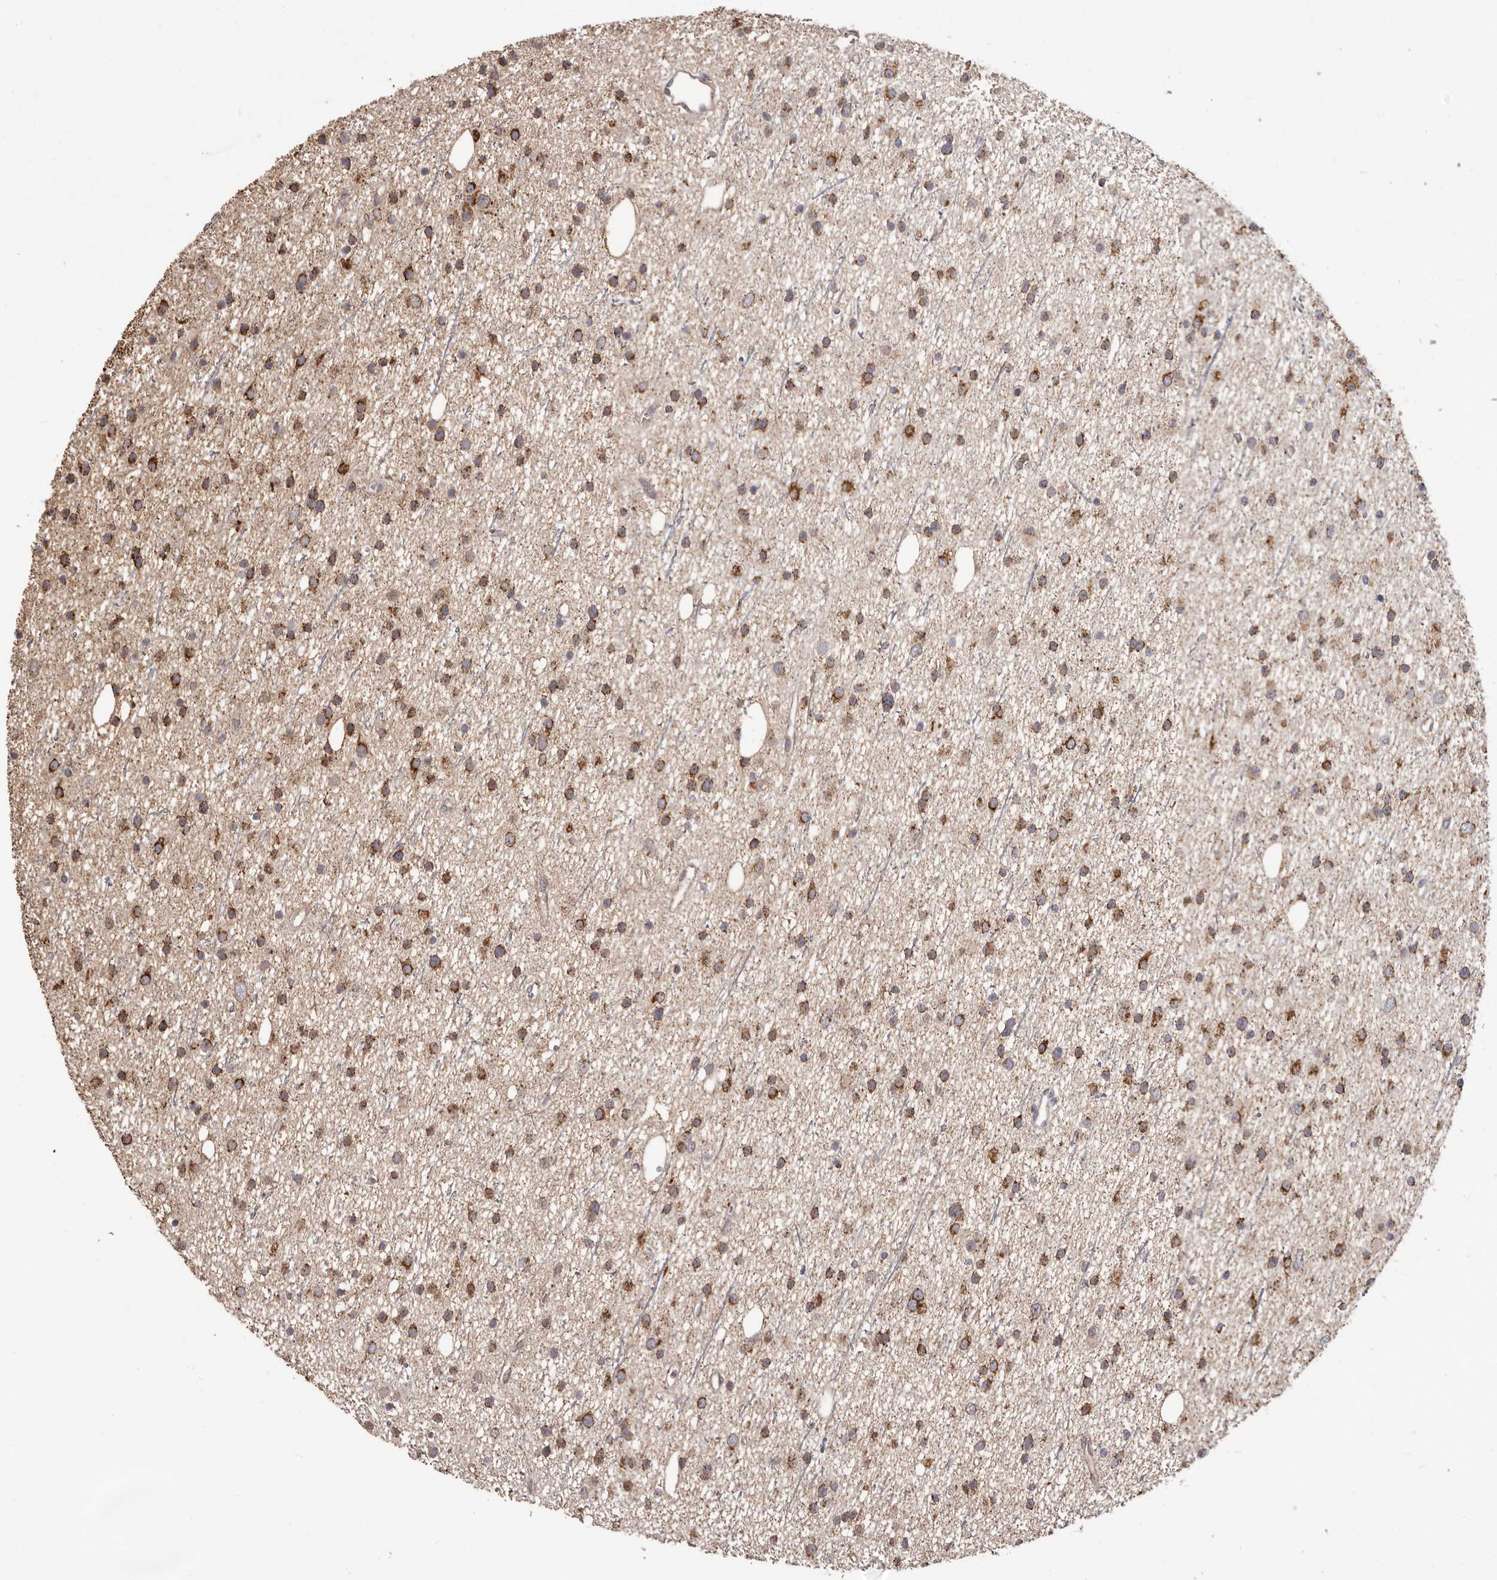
{"staining": {"intensity": "strong", "quantity": ">75%", "location": "cytoplasmic/membranous"}, "tissue": "glioma", "cell_type": "Tumor cells", "image_type": "cancer", "snomed": [{"axis": "morphology", "description": "Glioma, malignant, Low grade"}, {"axis": "topography", "description": "Cerebral cortex"}], "caption": "Protein staining of glioma tissue exhibits strong cytoplasmic/membranous expression in approximately >75% of tumor cells. (IHC, brightfield microscopy, high magnification).", "gene": "CHRM2", "patient": {"sex": "female", "age": 39}}